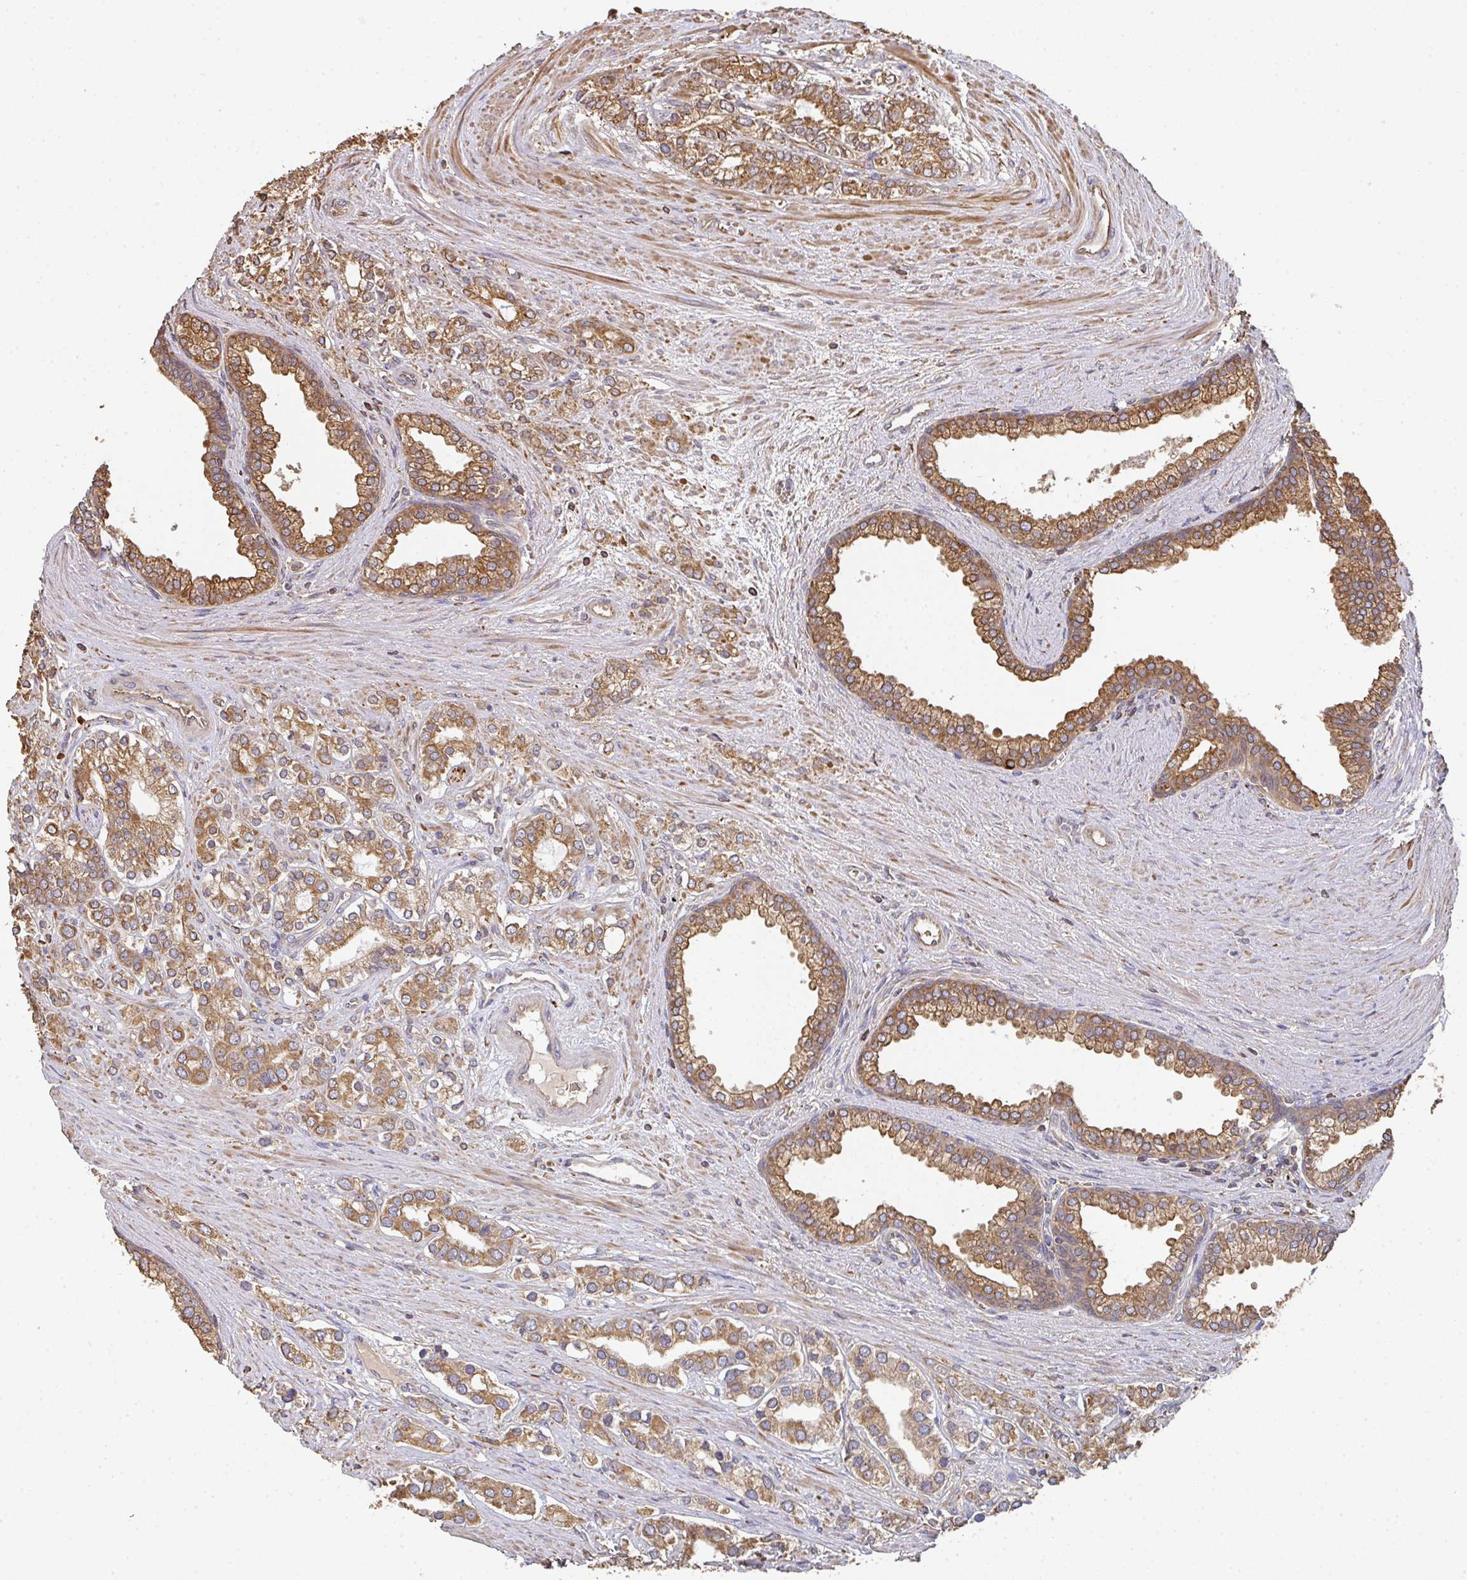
{"staining": {"intensity": "moderate", "quantity": ">75%", "location": "cytoplasmic/membranous"}, "tissue": "prostate cancer", "cell_type": "Tumor cells", "image_type": "cancer", "snomed": [{"axis": "morphology", "description": "Adenocarcinoma, High grade"}, {"axis": "topography", "description": "Prostate"}], "caption": "Immunohistochemical staining of human prostate cancer demonstrates medium levels of moderate cytoplasmic/membranous protein staining in approximately >75% of tumor cells.", "gene": "POLG", "patient": {"sex": "male", "age": 58}}